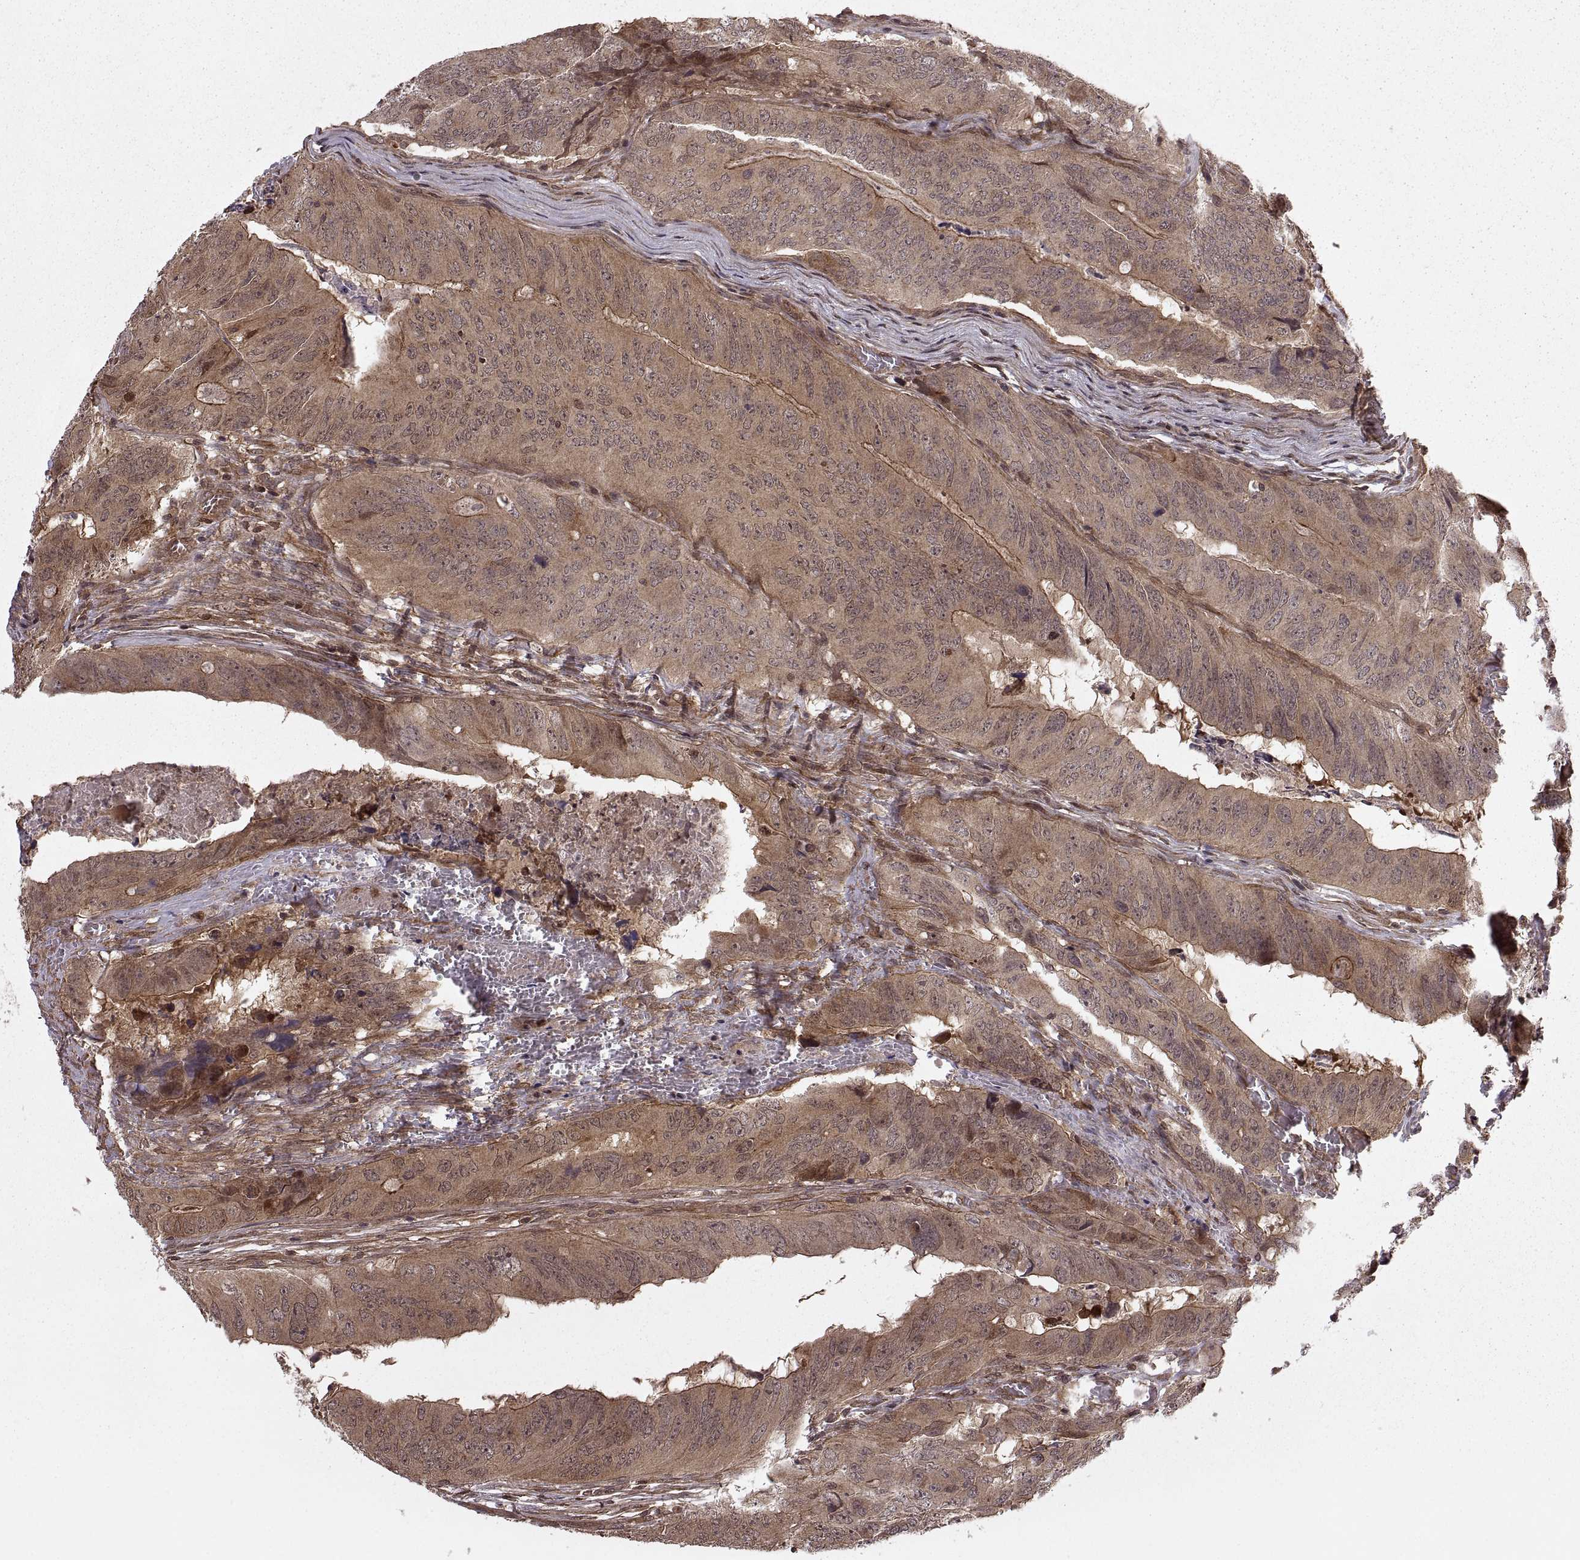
{"staining": {"intensity": "moderate", "quantity": ">75%", "location": "cytoplasmic/membranous"}, "tissue": "colorectal cancer", "cell_type": "Tumor cells", "image_type": "cancer", "snomed": [{"axis": "morphology", "description": "Adenocarcinoma, NOS"}, {"axis": "topography", "description": "Colon"}], "caption": "Immunohistochemical staining of human colorectal cancer displays medium levels of moderate cytoplasmic/membranous staining in approximately >75% of tumor cells.", "gene": "DEDD", "patient": {"sex": "male", "age": 79}}